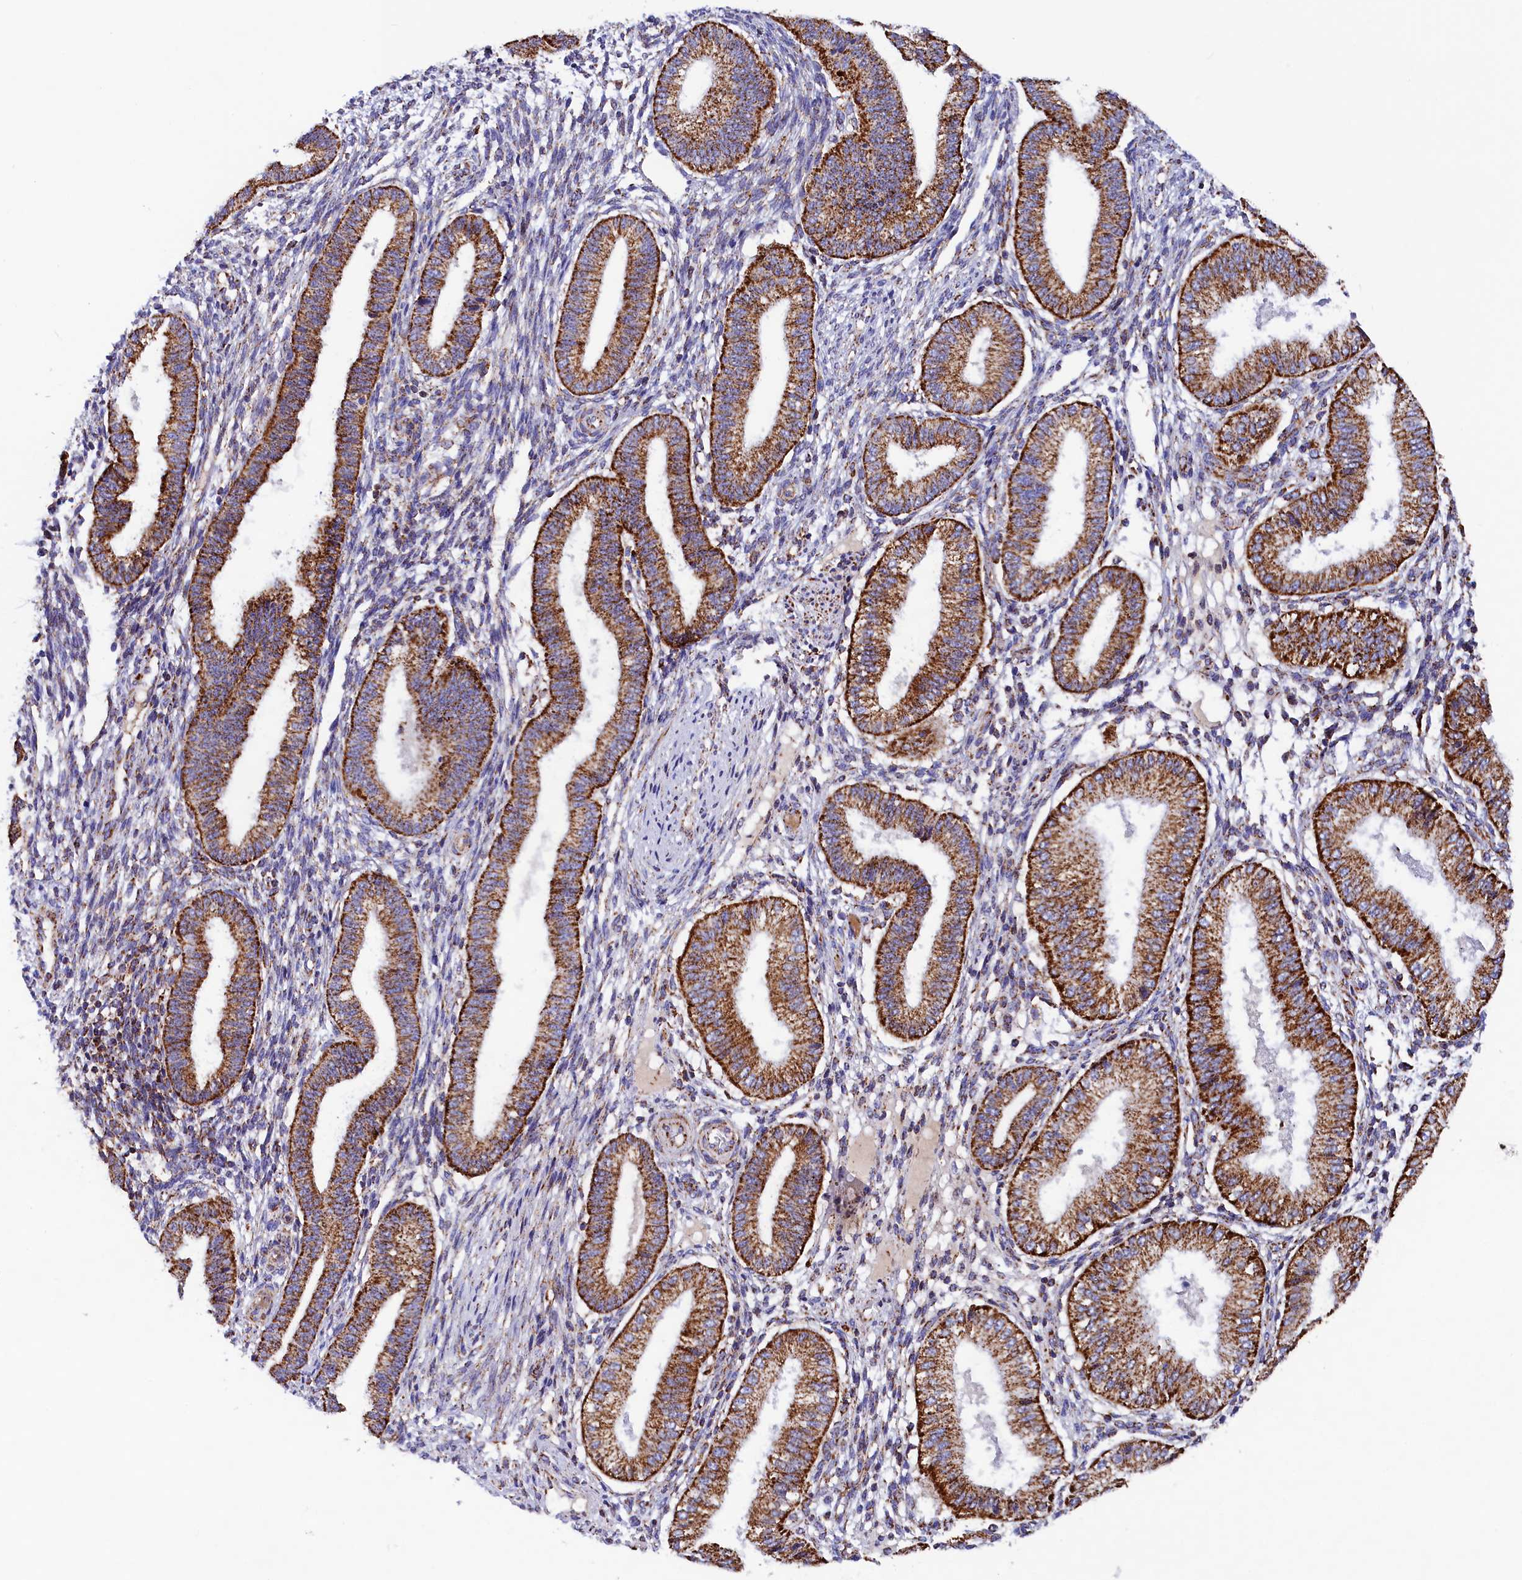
{"staining": {"intensity": "moderate", "quantity": "25%-75%", "location": "cytoplasmic/membranous"}, "tissue": "endometrium", "cell_type": "Cells in endometrial stroma", "image_type": "normal", "snomed": [{"axis": "morphology", "description": "Normal tissue, NOS"}, {"axis": "topography", "description": "Endometrium"}], "caption": "Cells in endometrial stroma demonstrate medium levels of moderate cytoplasmic/membranous staining in approximately 25%-75% of cells in benign endometrium.", "gene": "SLC39A3", "patient": {"sex": "female", "age": 39}}